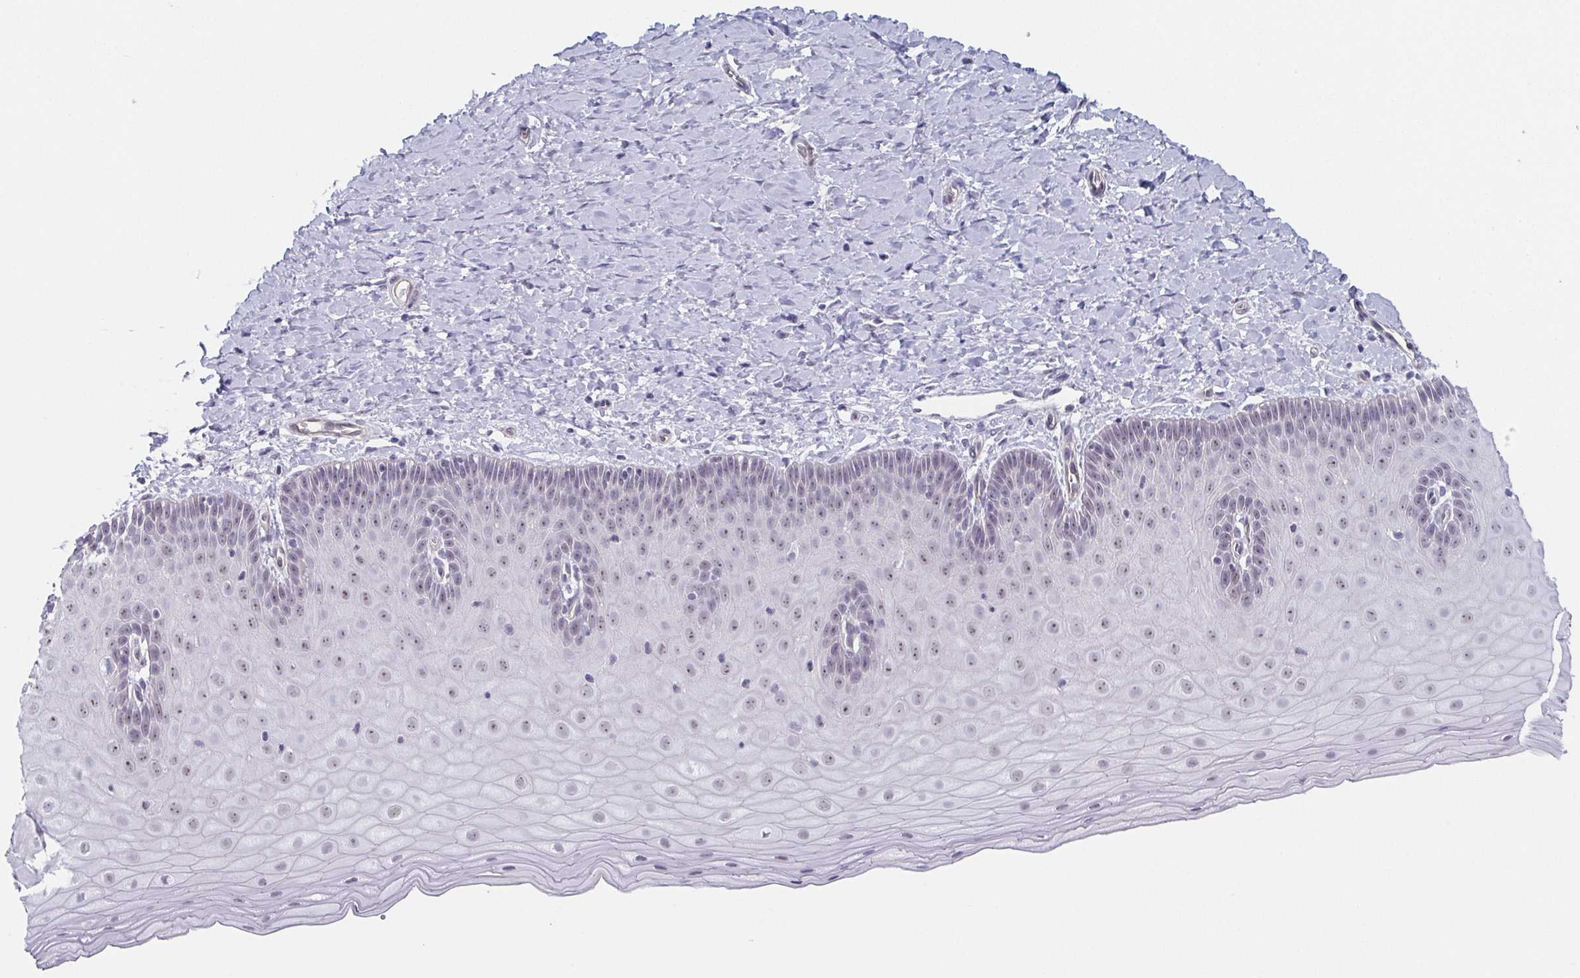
{"staining": {"intensity": "weak", "quantity": ">75%", "location": "cytoplasmic/membranous,nuclear"}, "tissue": "cervix", "cell_type": "Glandular cells", "image_type": "normal", "snomed": [{"axis": "morphology", "description": "Normal tissue, NOS"}, {"axis": "topography", "description": "Cervix"}], "caption": "Protein expression analysis of benign cervix shows weak cytoplasmic/membranous,nuclear staining in approximately >75% of glandular cells.", "gene": "EXOSC7", "patient": {"sex": "female", "age": 37}}